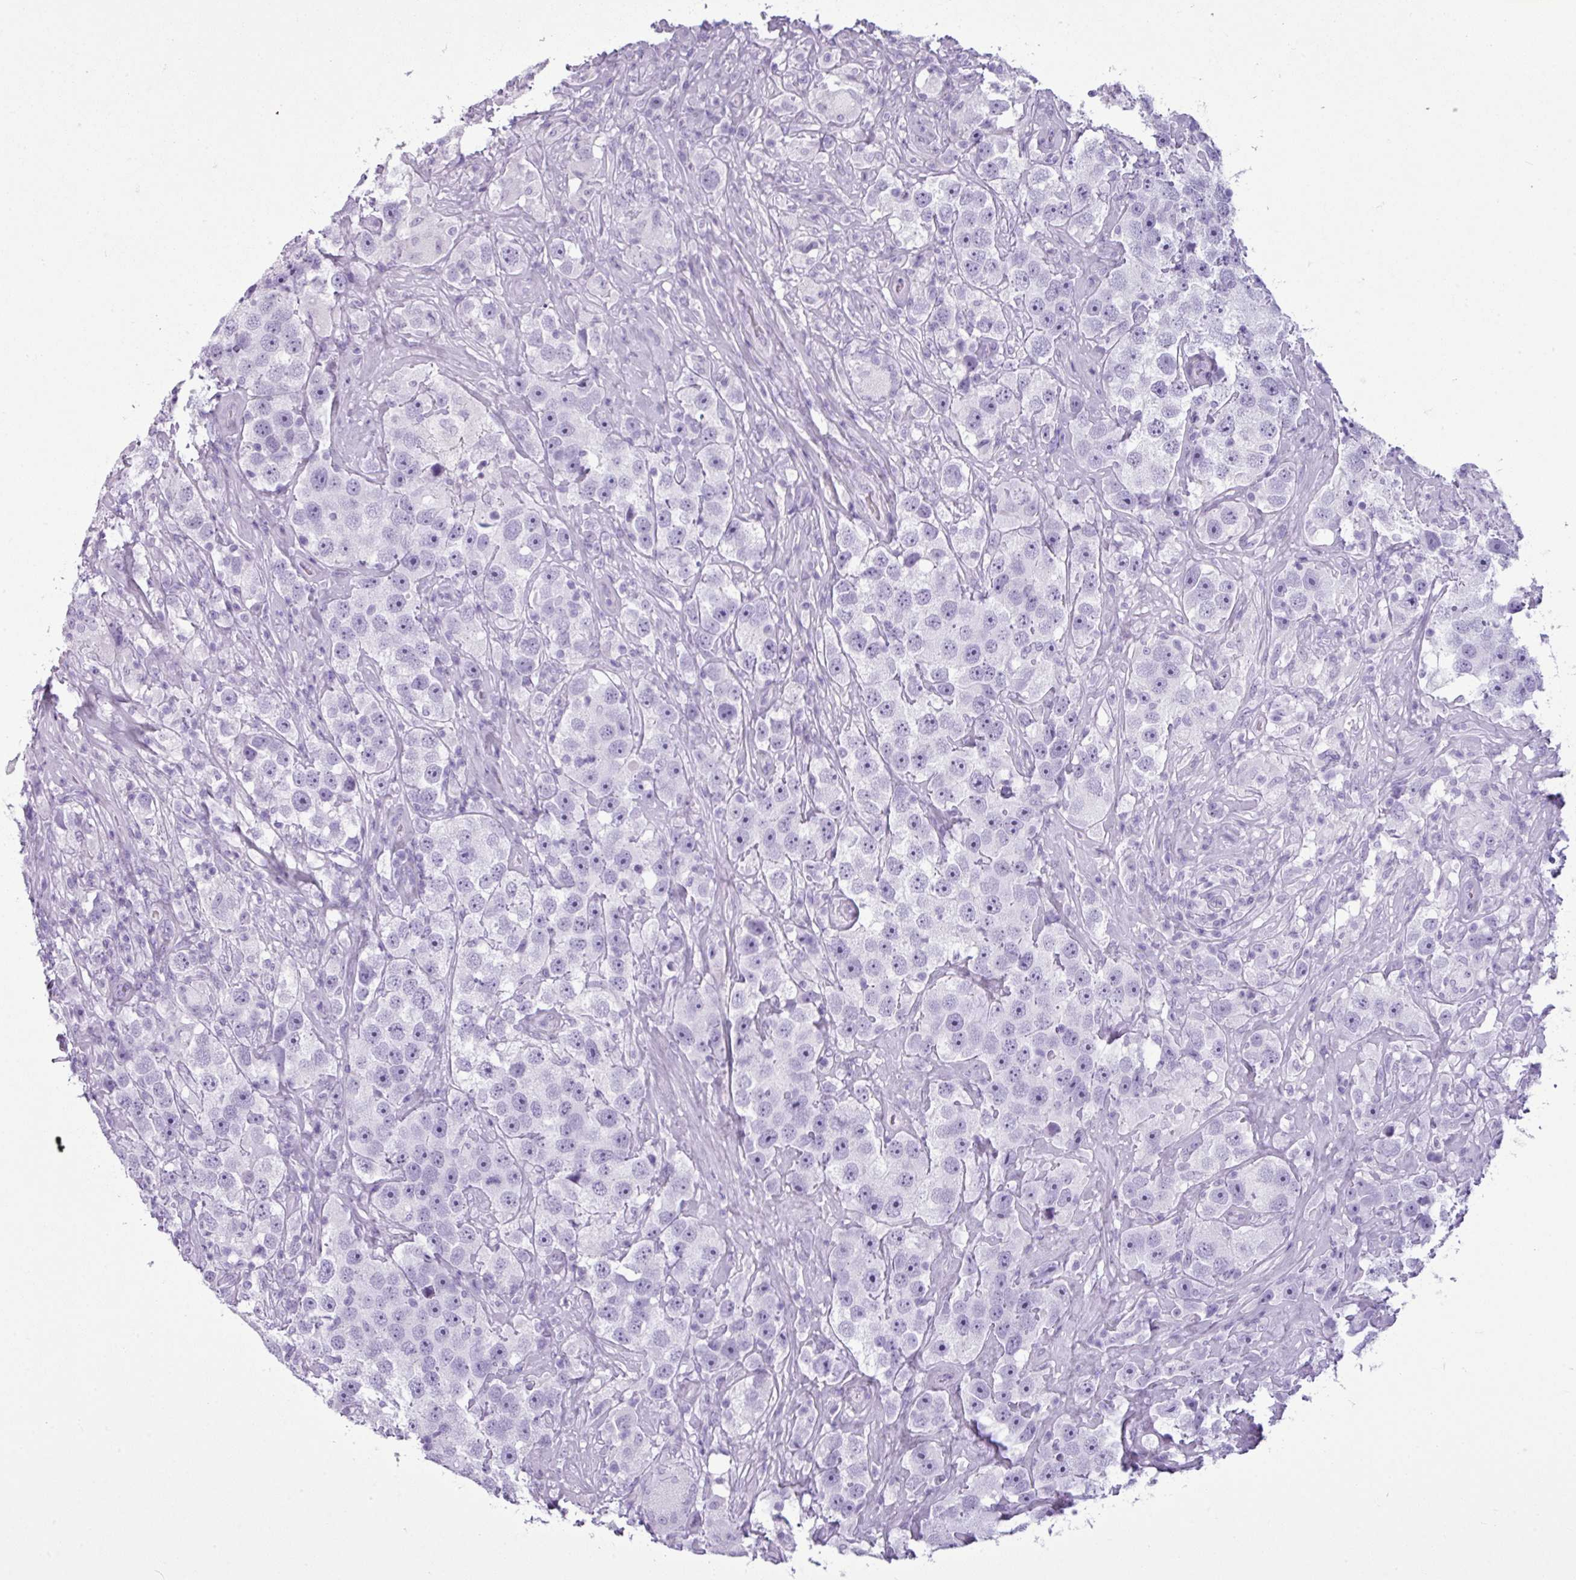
{"staining": {"intensity": "negative", "quantity": "none", "location": "none"}, "tissue": "testis cancer", "cell_type": "Tumor cells", "image_type": "cancer", "snomed": [{"axis": "morphology", "description": "Seminoma, NOS"}, {"axis": "topography", "description": "Testis"}], "caption": "Immunohistochemical staining of human testis cancer displays no significant staining in tumor cells.", "gene": "AMY1B", "patient": {"sex": "male", "age": 49}}